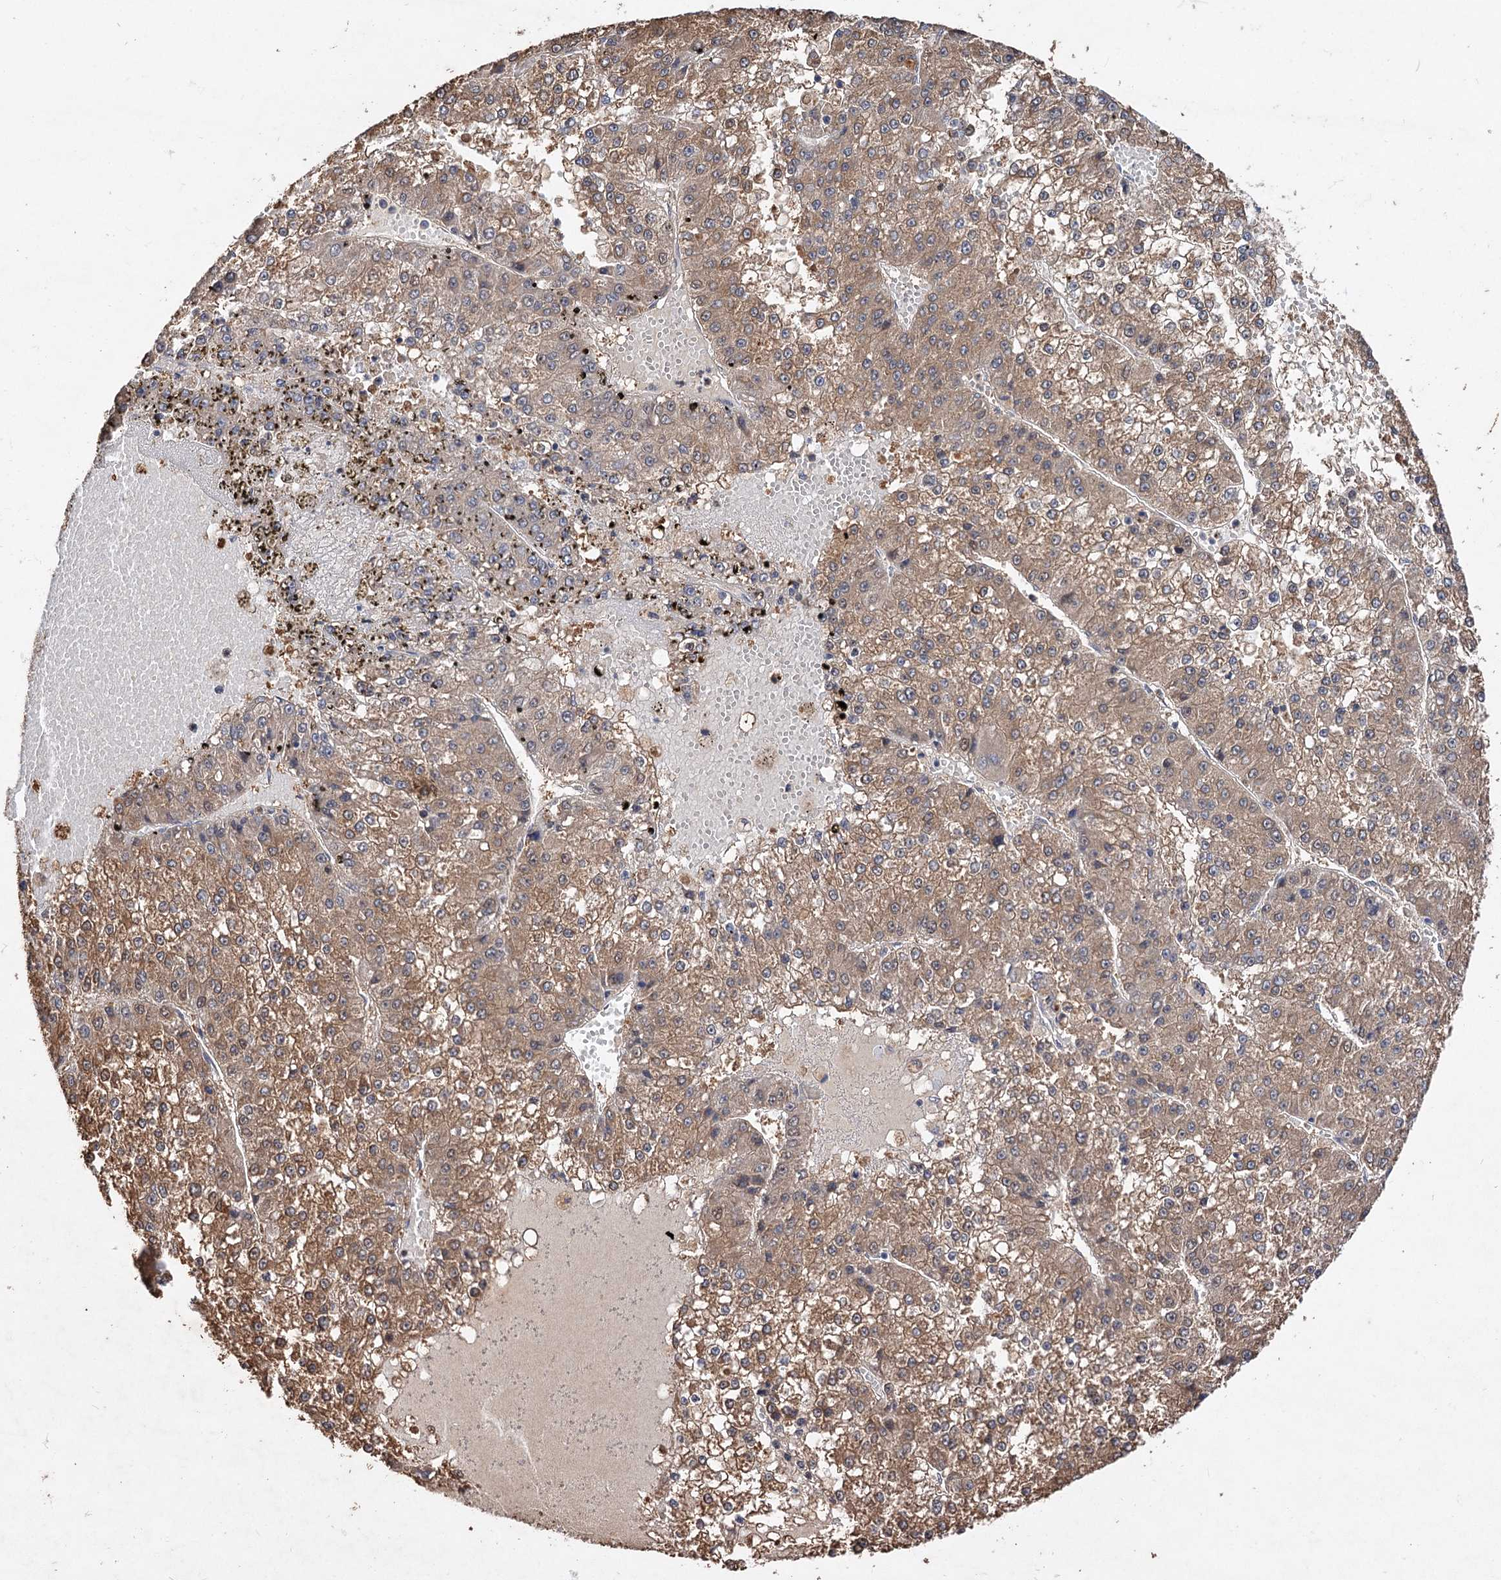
{"staining": {"intensity": "moderate", "quantity": ">75%", "location": "cytoplasmic/membranous"}, "tissue": "liver cancer", "cell_type": "Tumor cells", "image_type": "cancer", "snomed": [{"axis": "morphology", "description": "Carcinoma, Hepatocellular, NOS"}, {"axis": "topography", "description": "Liver"}], "caption": "There is medium levels of moderate cytoplasmic/membranous staining in tumor cells of liver cancer (hepatocellular carcinoma), as demonstrated by immunohistochemical staining (brown color).", "gene": "NUDCD2", "patient": {"sex": "female", "age": 73}}